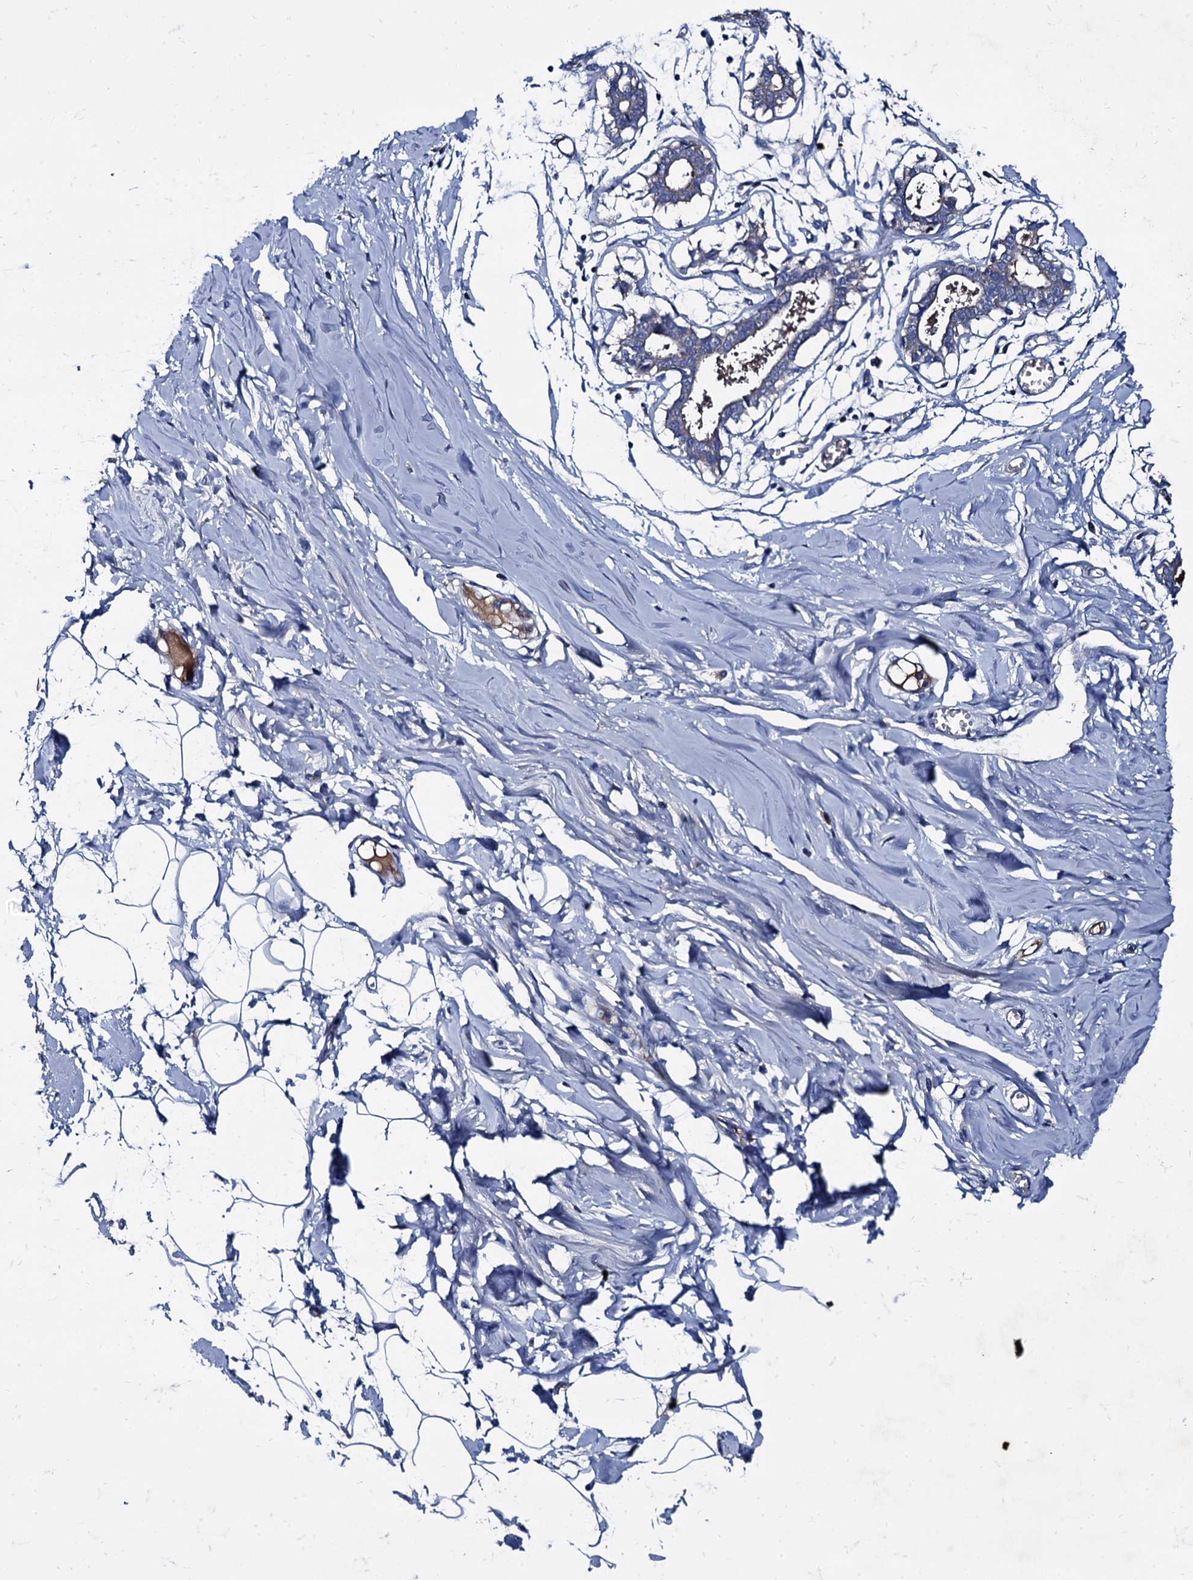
{"staining": {"intensity": "negative", "quantity": "none", "location": "none"}, "tissue": "breast", "cell_type": "Adipocytes", "image_type": "normal", "snomed": [{"axis": "morphology", "description": "Normal tissue, NOS"}, {"axis": "topography", "description": "Breast"}], "caption": "A micrograph of breast stained for a protein shows no brown staining in adipocytes.", "gene": "TMEM72", "patient": {"sex": "female", "age": 27}}